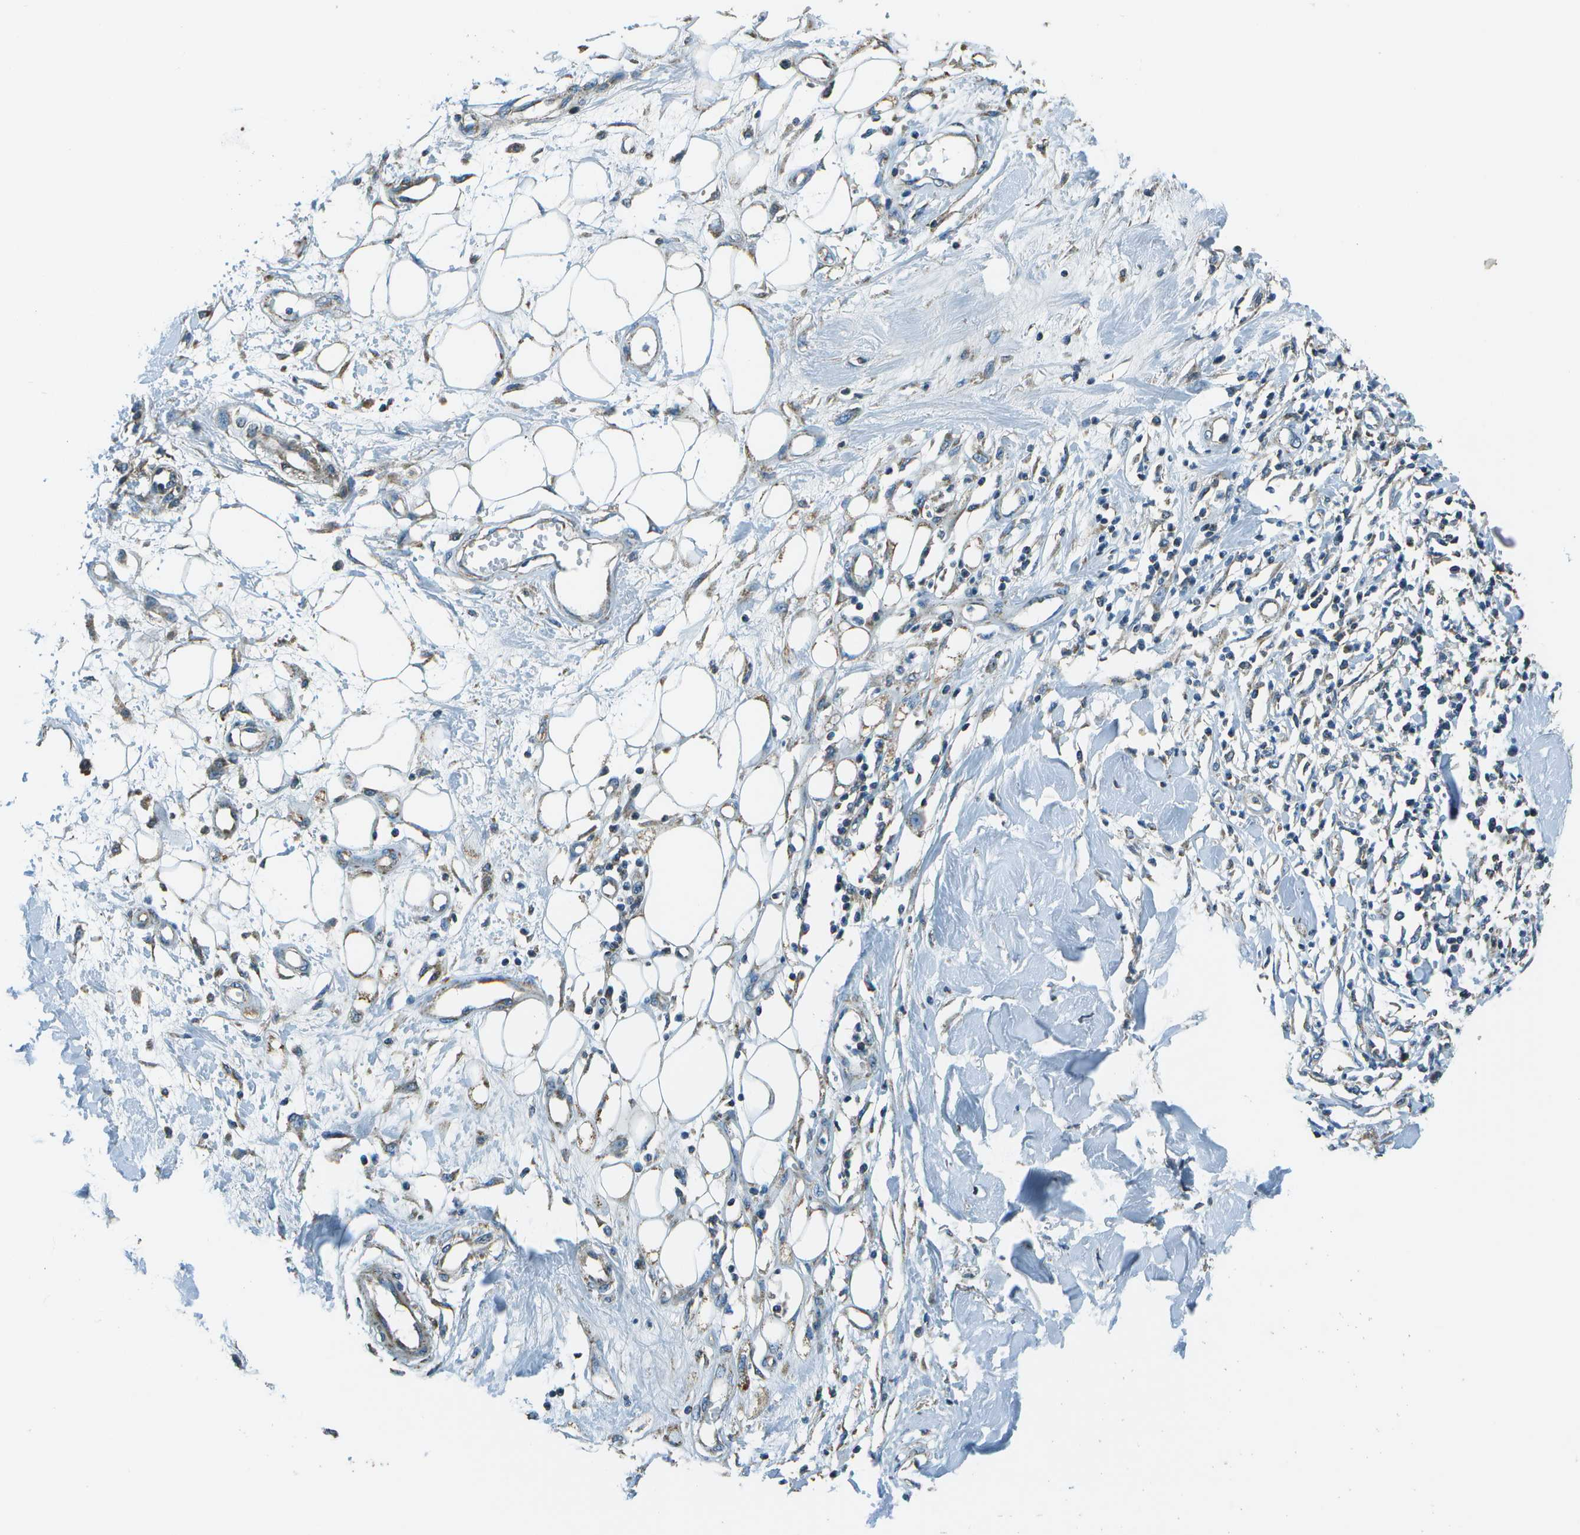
{"staining": {"intensity": "moderate", "quantity": ">75%", "location": "cytoplasmic/membranous"}, "tissue": "adipose tissue", "cell_type": "Adipocytes", "image_type": "normal", "snomed": [{"axis": "morphology", "description": "Normal tissue, NOS"}, {"axis": "morphology", "description": "Squamous cell carcinoma, NOS"}, {"axis": "topography", "description": "Skin"}, {"axis": "topography", "description": "Peripheral nerve tissue"}], "caption": "Moderate cytoplasmic/membranous expression is identified in about >75% of adipocytes in normal adipose tissue.", "gene": "TMEM51", "patient": {"sex": "male", "age": 83}}